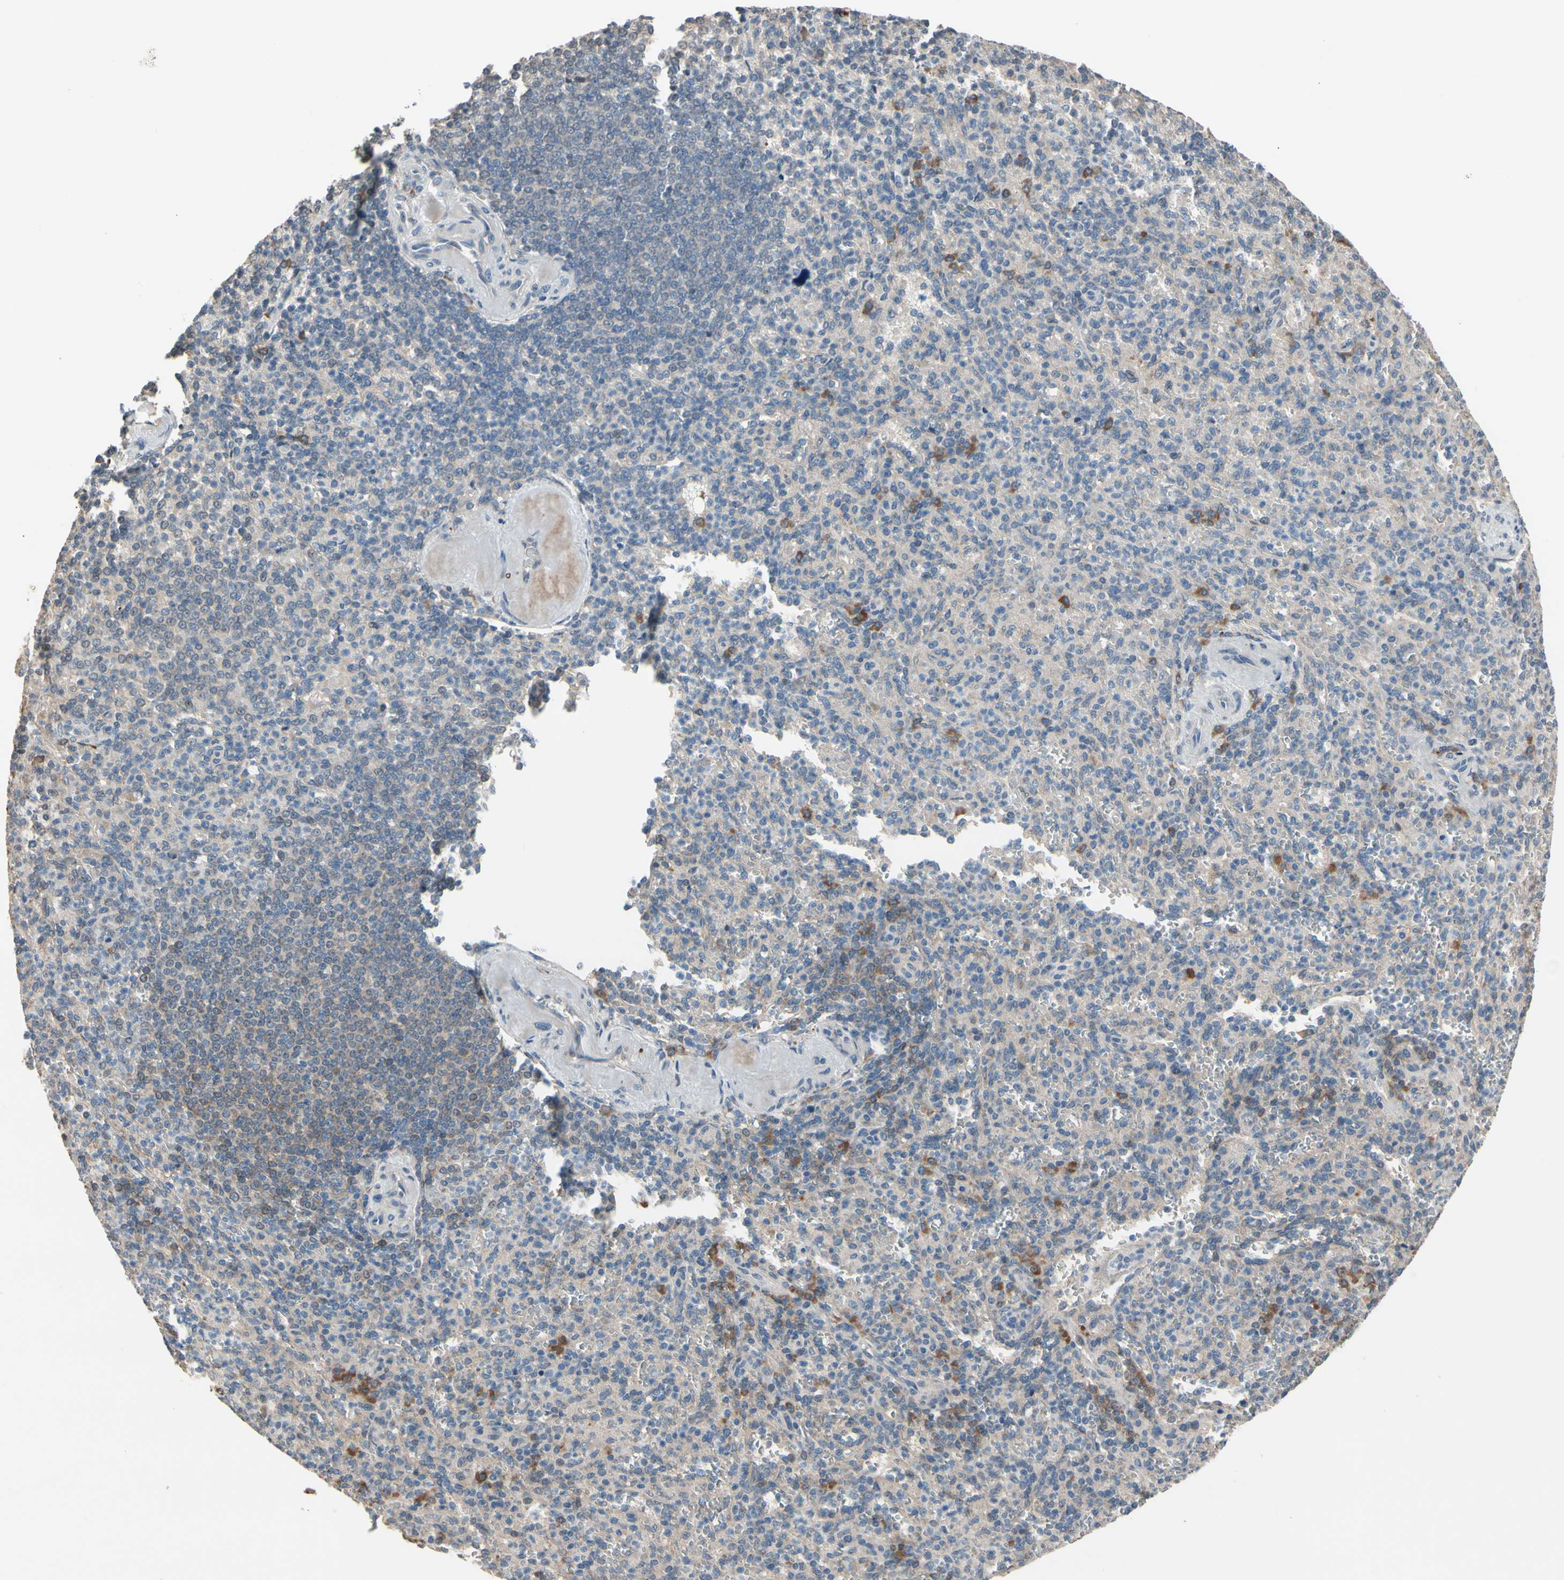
{"staining": {"intensity": "negative", "quantity": "none", "location": "none"}, "tissue": "spleen", "cell_type": "Cells in red pulp", "image_type": "normal", "snomed": [{"axis": "morphology", "description": "Normal tissue, NOS"}, {"axis": "topography", "description": "Spleen"}], "caption": "Immunohistochemistry photomicrograph of normal human spleen stained for a protein (brown), which exhibits no positivity in cells in red pulp.", "gene": "SNX29", "patient": {"sex": "female", "age": 74}}